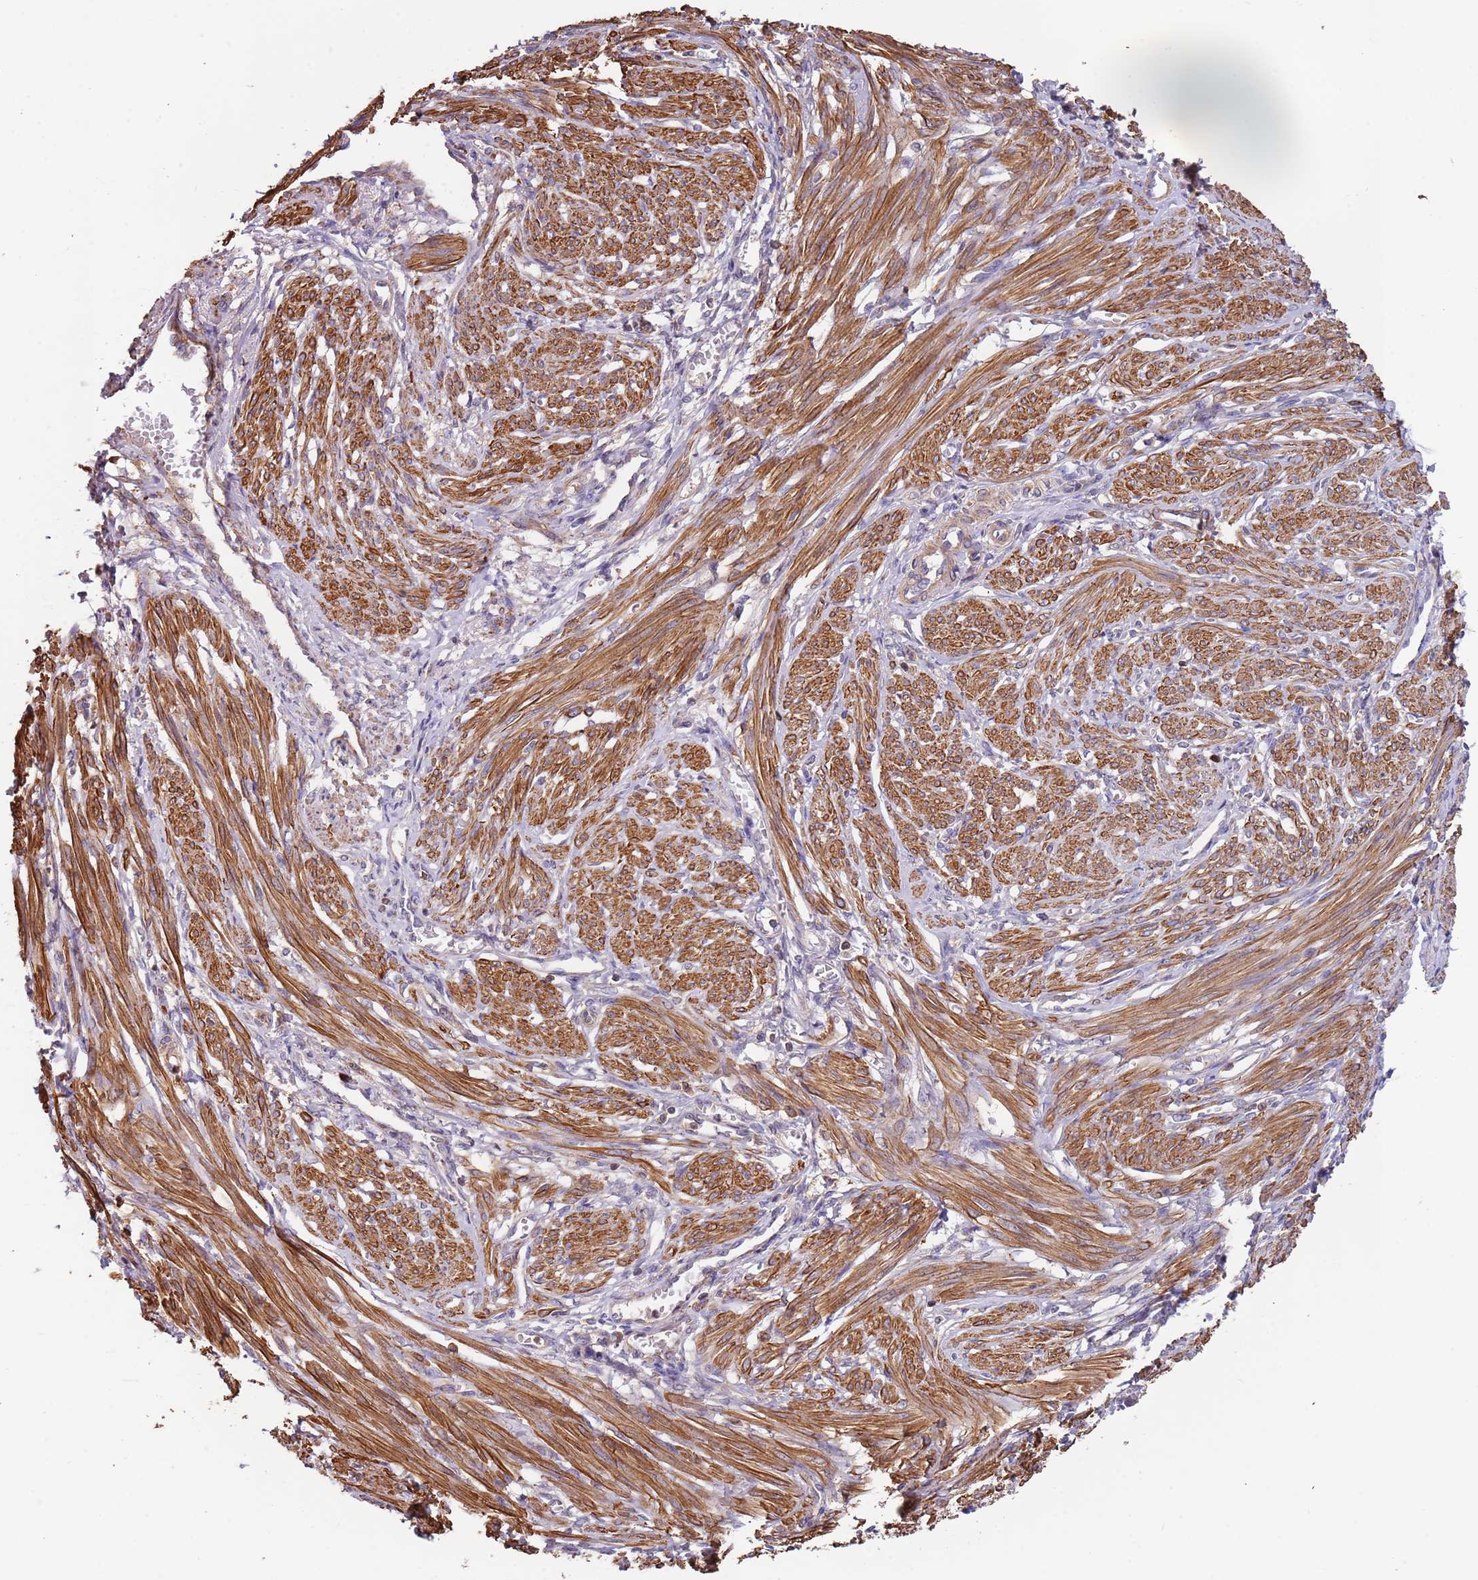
{"staining": {"intensity": "moderate", "quantity": ">75%", "location": "cytoplasmic/membranous"}, "tissue": "smooth muscle", "cell_type": "Smooth muscle cells", "image_type": "normal", "snomed": [{"axis": "morphology", "description": "Normal tissue, NOS"}, {"axis": "topography", "description": "Smooth muscle"}], "caption": "IHC histopathology image of unremarkable smooth muscle: smooth muscle stained using IHC demonstrates medium levels of moderate protein expression localized specifically in the cytoplasmic/membranous of smooth muscle cells, appearing as a cytoplasmic/membranous brown color.", "gene": "SYT4", "patient": {"sex": "female", "age": 39}}